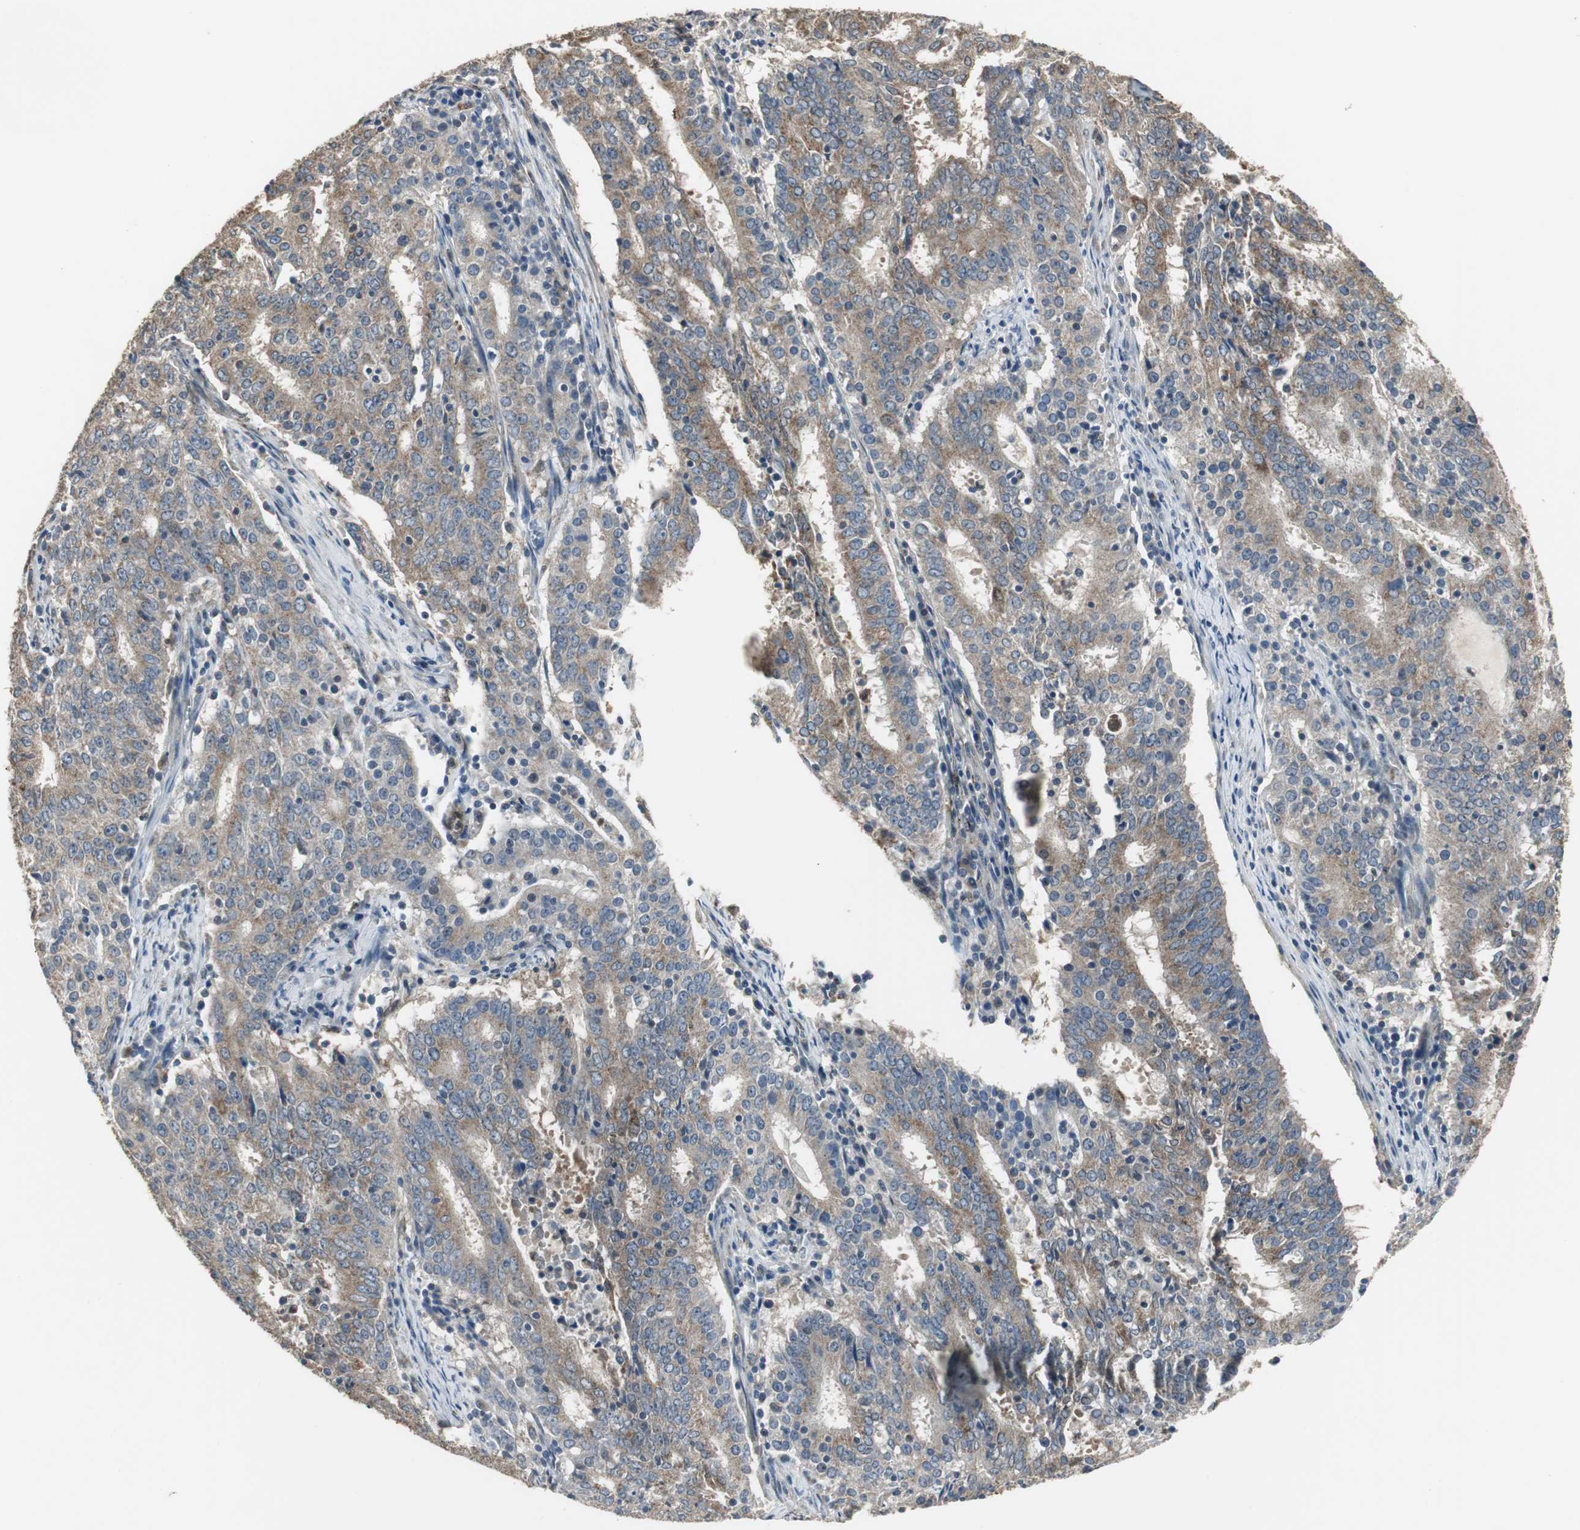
{"staining": {"intensity": "weak", "quantity": ">75%", "location": "cytoplasmic/membranous"}, "tissue": "cervical cancer", "cell_type": "Tumor cells", "image_type": "cancer", "snomed": [{"axis": "morphology", "description": "Adenocarcinoma, NOS"}, {"axis": "topography", "description": "Cervix"}], "caption": "Human cervical cancer stained with a brown dye reveals weak cytoplasmic/membranous positive staining in approximately >75% of tumor cells.", "gene": "JTB", "patient": {"sex": "female", "age": 44}}